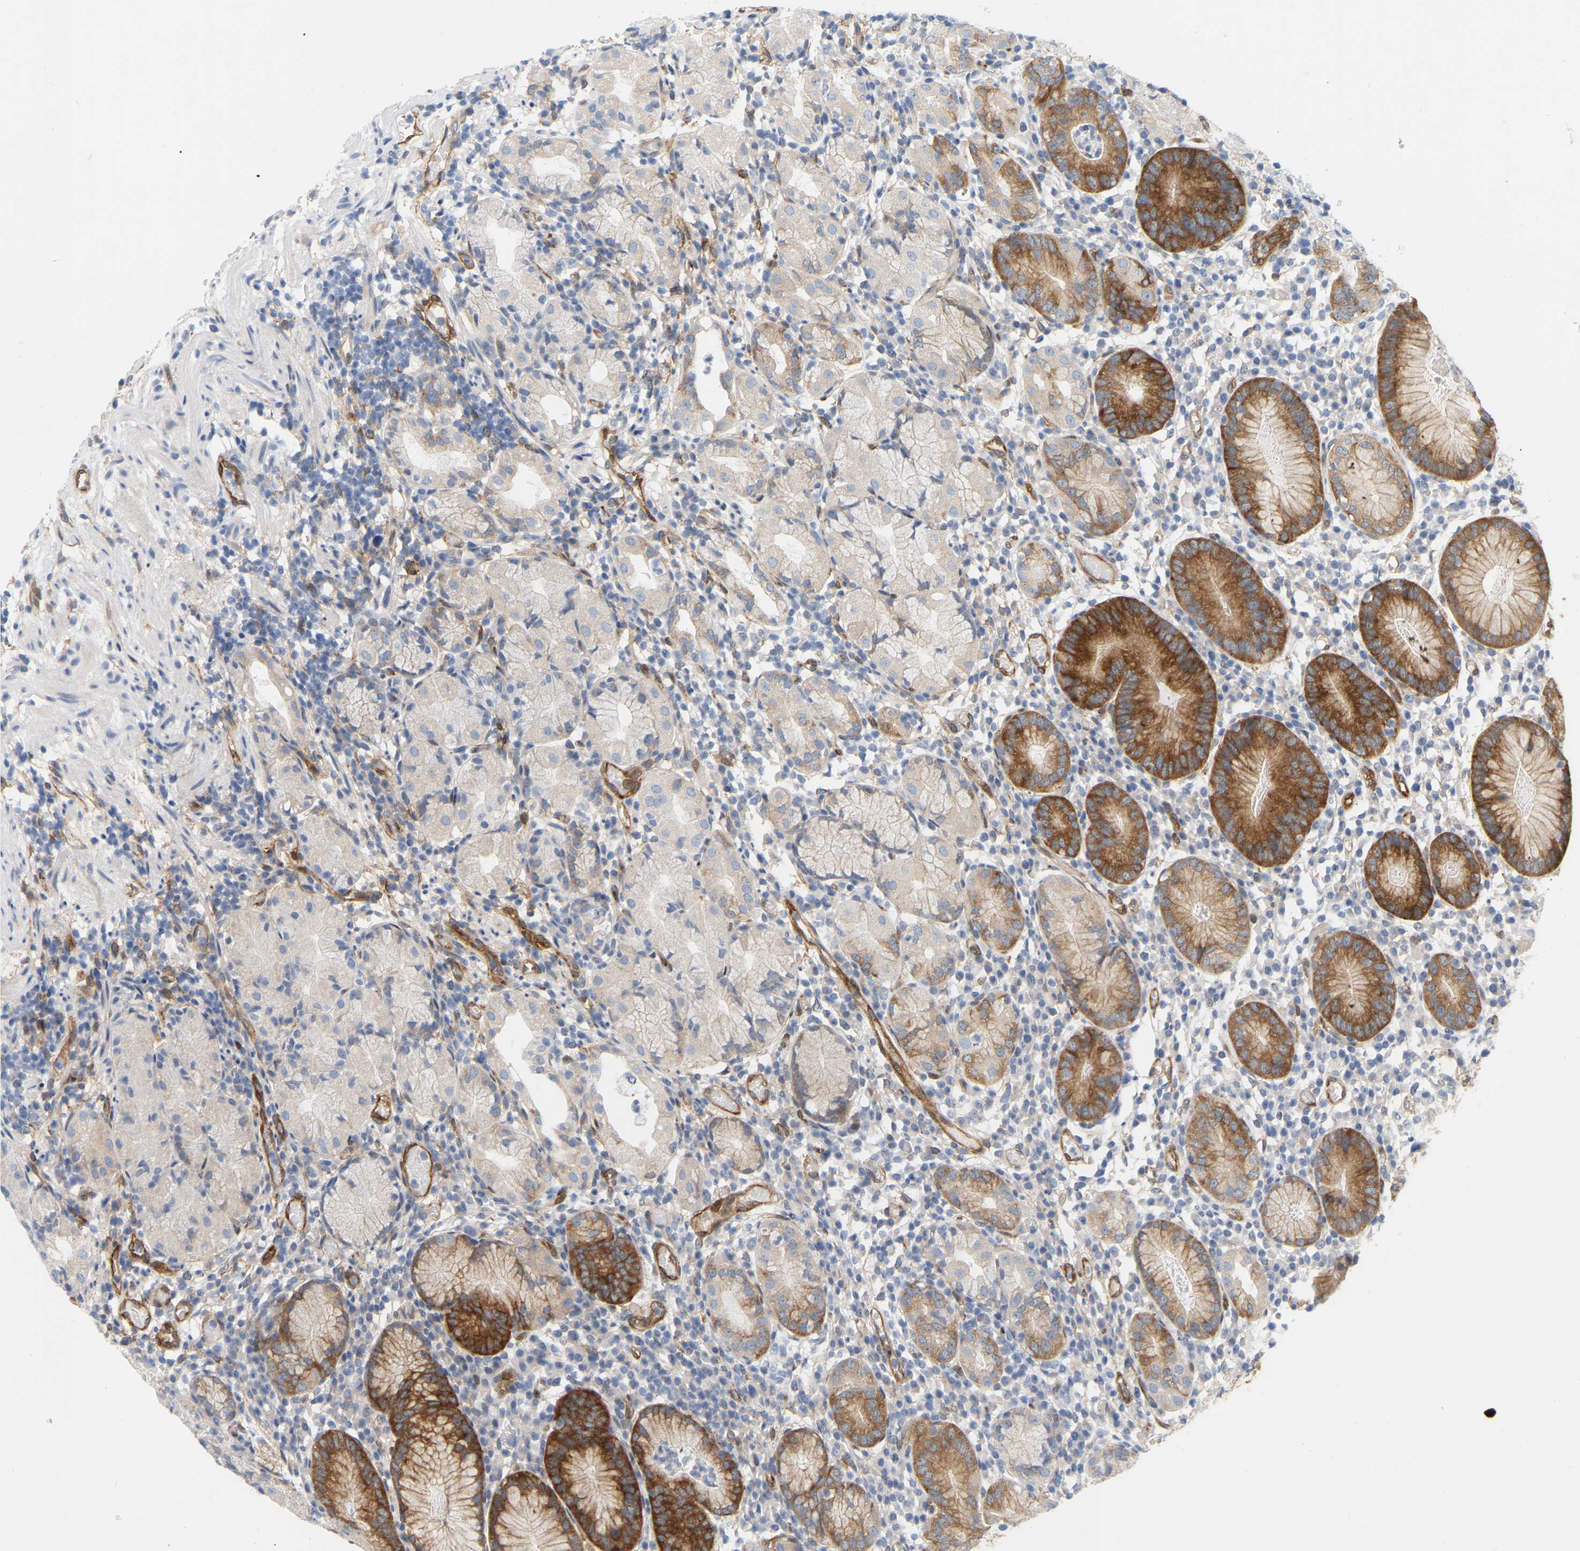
{"staining": {"intensity": "strong", "quantity": "<25%", "location": "cytoplasmic/membranous"}, "tissue": "stomach", "cell_type": "Glandular cells", "image_type": "normal", "snomed": [{"axis": "morphology", "description": "Normal tissue, NOS"}, {"axis": "topography", "description": "Stomach"}, {"axis": "topography", "description": "Stomach, lower"}], "caption": "Brown immunohistochemical staining in unremarkable stomach demonstrates strong cytoplasmic/membranous staining in approximately <25% of glandular cells. The protein of interest is stained brown, and the nuclei are stained in blue (DAB IHC with brightfield microscopy, high magnification).", "gene": "RAPH1", "patient": {"sex": "female", "age": 75}}